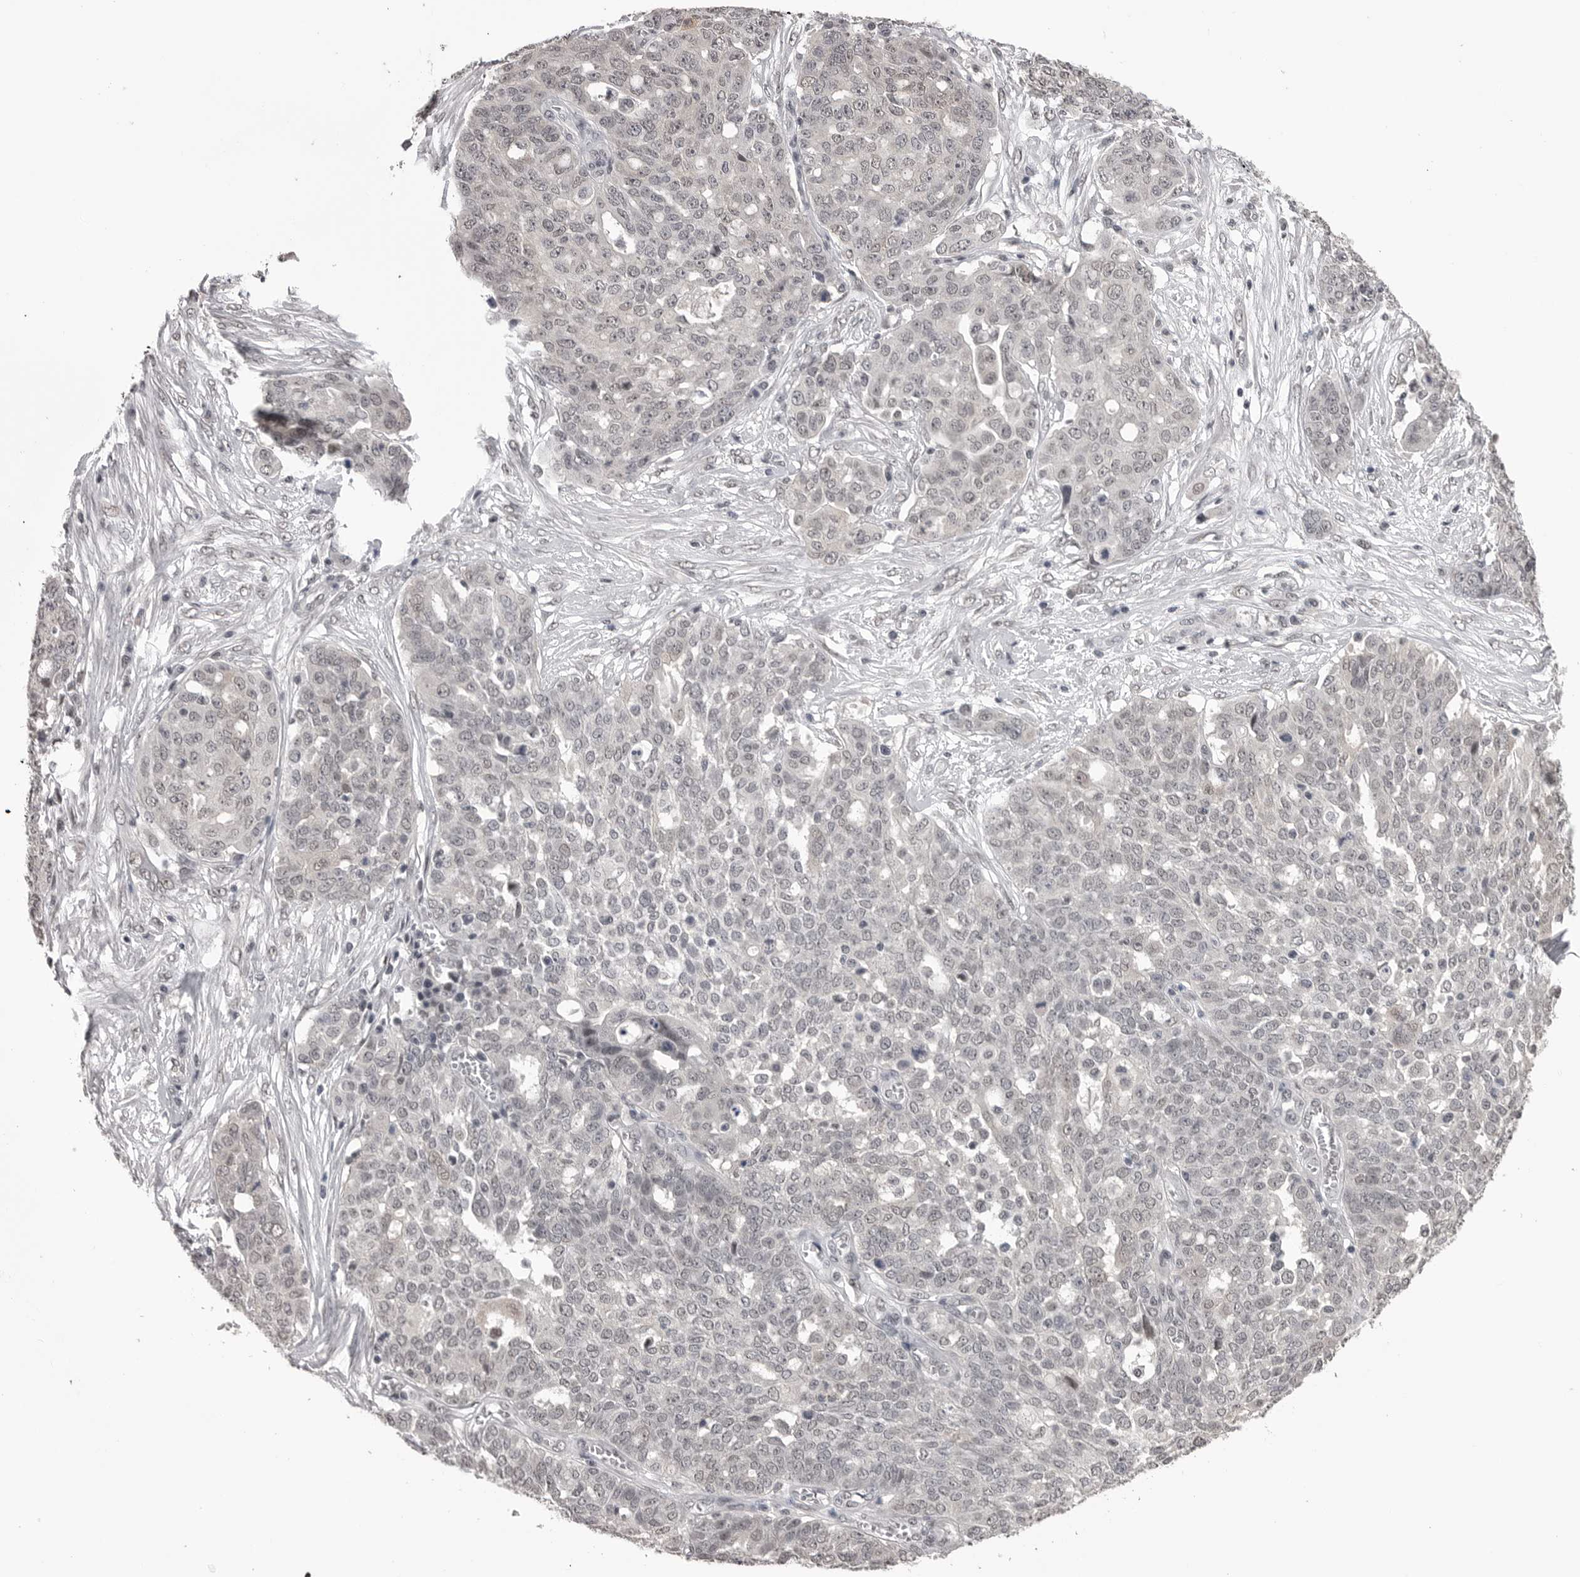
{"staining": {"intensity": "weak", "quantity": "<25%", "location": "nuclear"}, "tissue": "ovarian cancer", "cell_type": "Tumor cells", "image_type": "cancer", "snomed": [{"axis": "morphology", "description": "Cystadenocarcinoma, serous, NOS"}, {"axis": "topography", "description": "Soft tissue"}, {"axis": "topography", "description": "Ovary"}], "caption": "Tumor cells show no significant staining in ovarian cancer (serous cystadenocarcinoma).", "gene": "DLG2", "patient": {"sex": "female", "age": 57}}